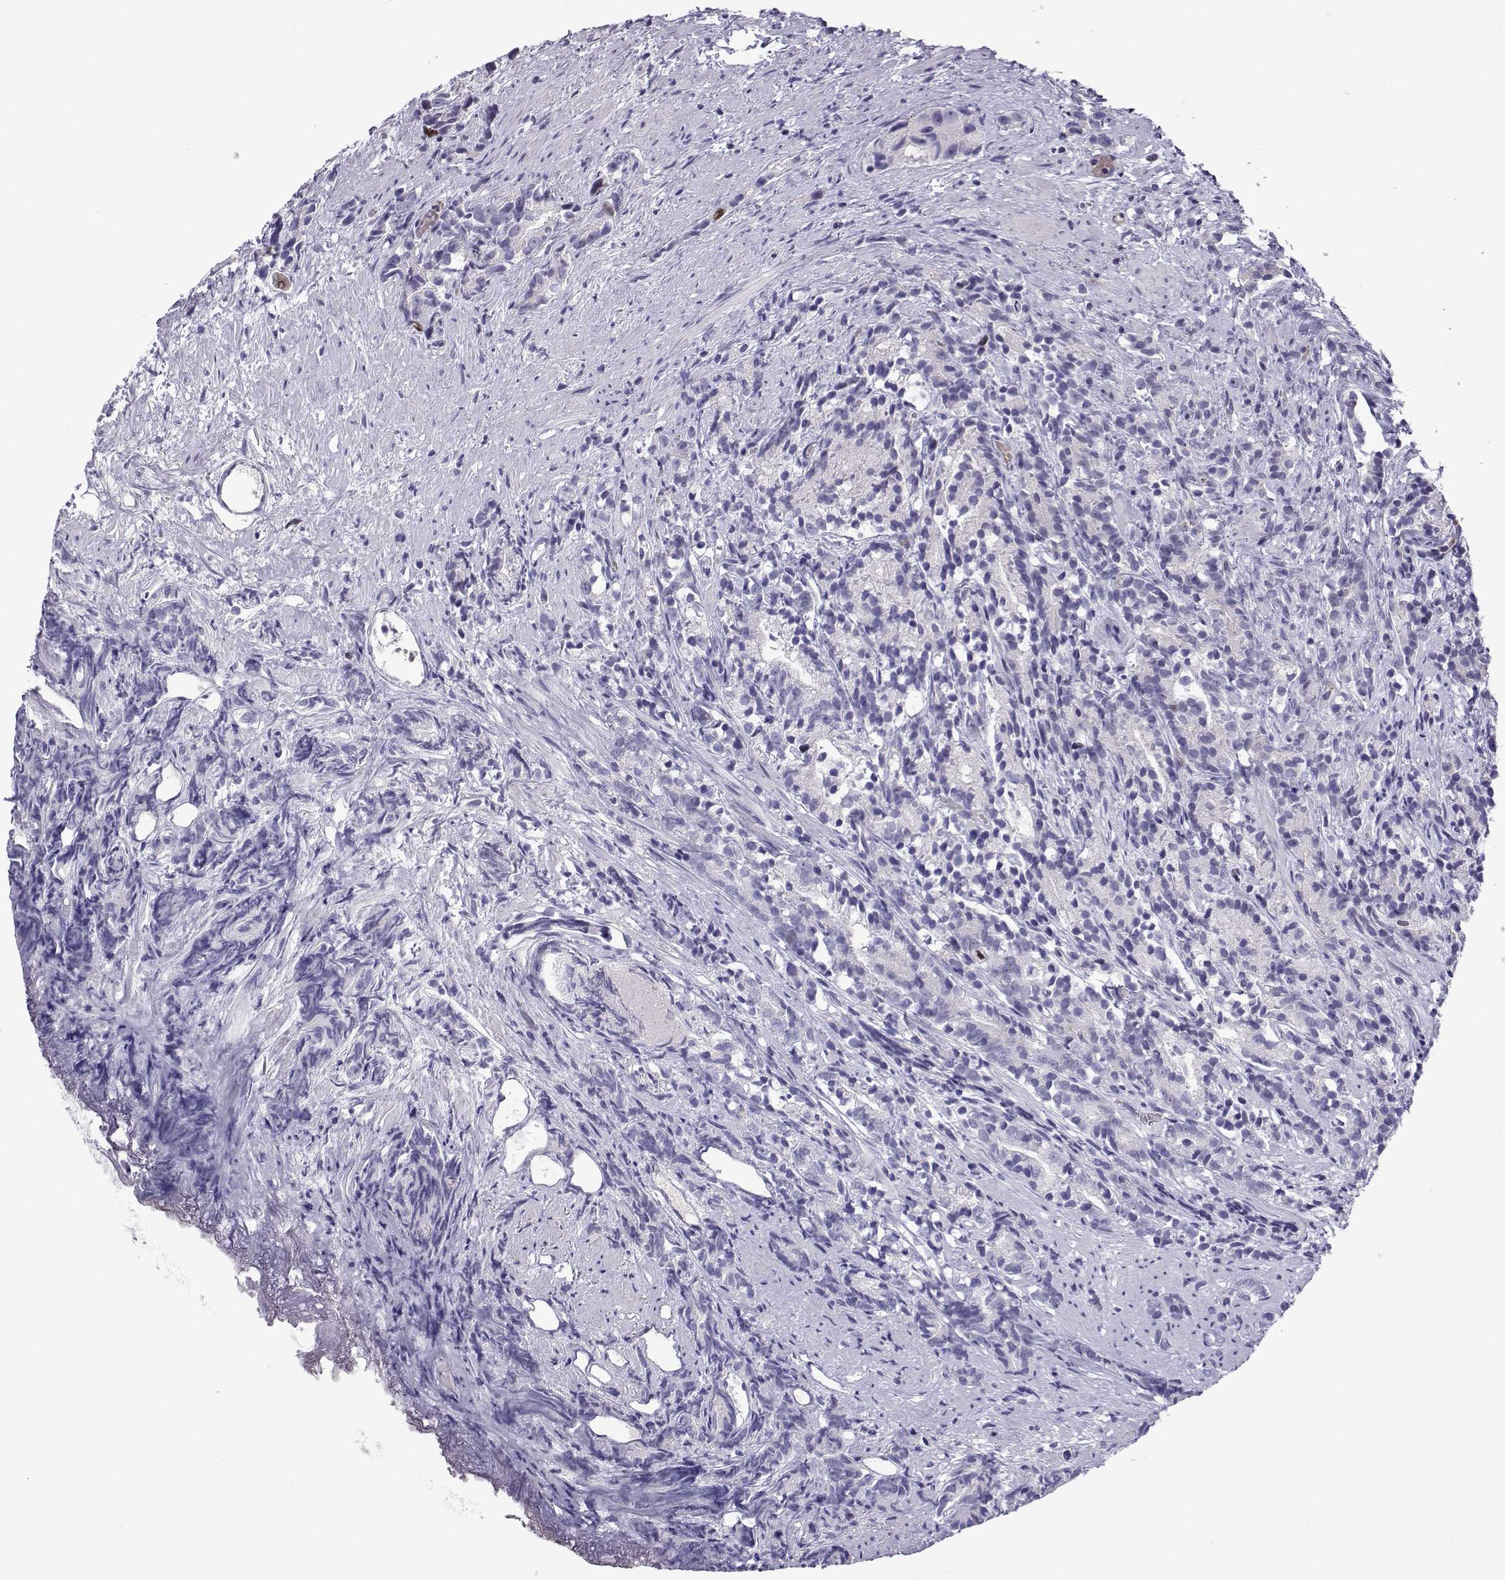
{"staining": {"intensity": "negative", "quantity": "none", "location": "none"}, "tissue": "prostate cancer", "cell_type": "Tumor cells", "image_type": "cancer", "snomed": [{"axis": "morphology", "description": "Adenocarcinoma, High grade"}, {"axis": "topography", "description": "Prostate"}], "caption": "Tumor cells show no significant positivity in prostate cancer.", "gene": "INCENP", "patient": {"sex": "male", "age": 90}}